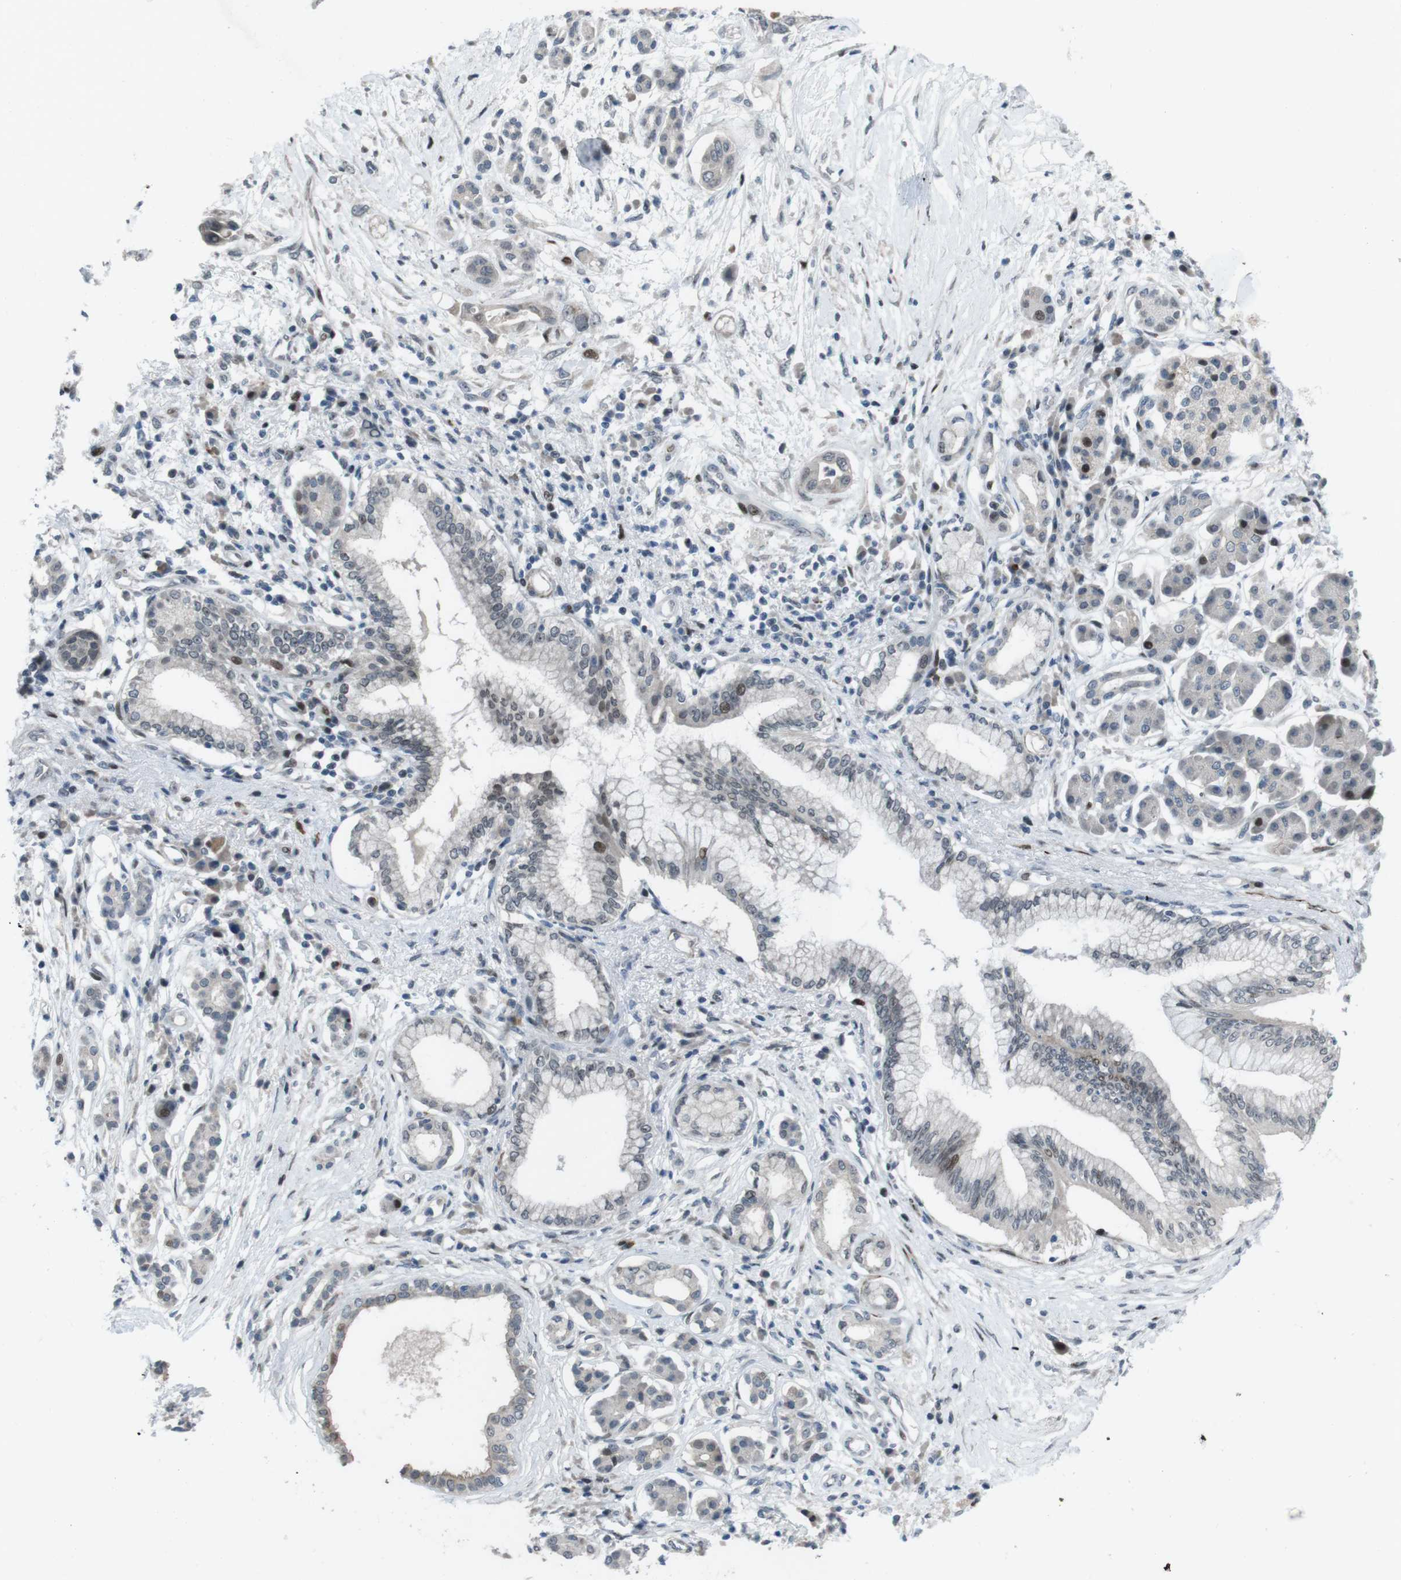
{"staining": {"intensity": "weak", "quantity": "<25%", "location": "nuclear"}, "tissue": "pancreatic cancer", "cell_type": "Tumor cells", "image_type": "cancer", "snomed": [{"axis": "morphology", "description": "Adenocarcinoma, NOS"}, {"axis": "topography", "description": "Pancreas"}], "caption": "An immunohistochemistry (IHC) image of pancreatic adenocarcinoma is shown. There is no staining in tumor cells of pancreatic adenocarcinoma.", "gene": "PBRM1", "patient": {"sex": "male", "age": 77}}